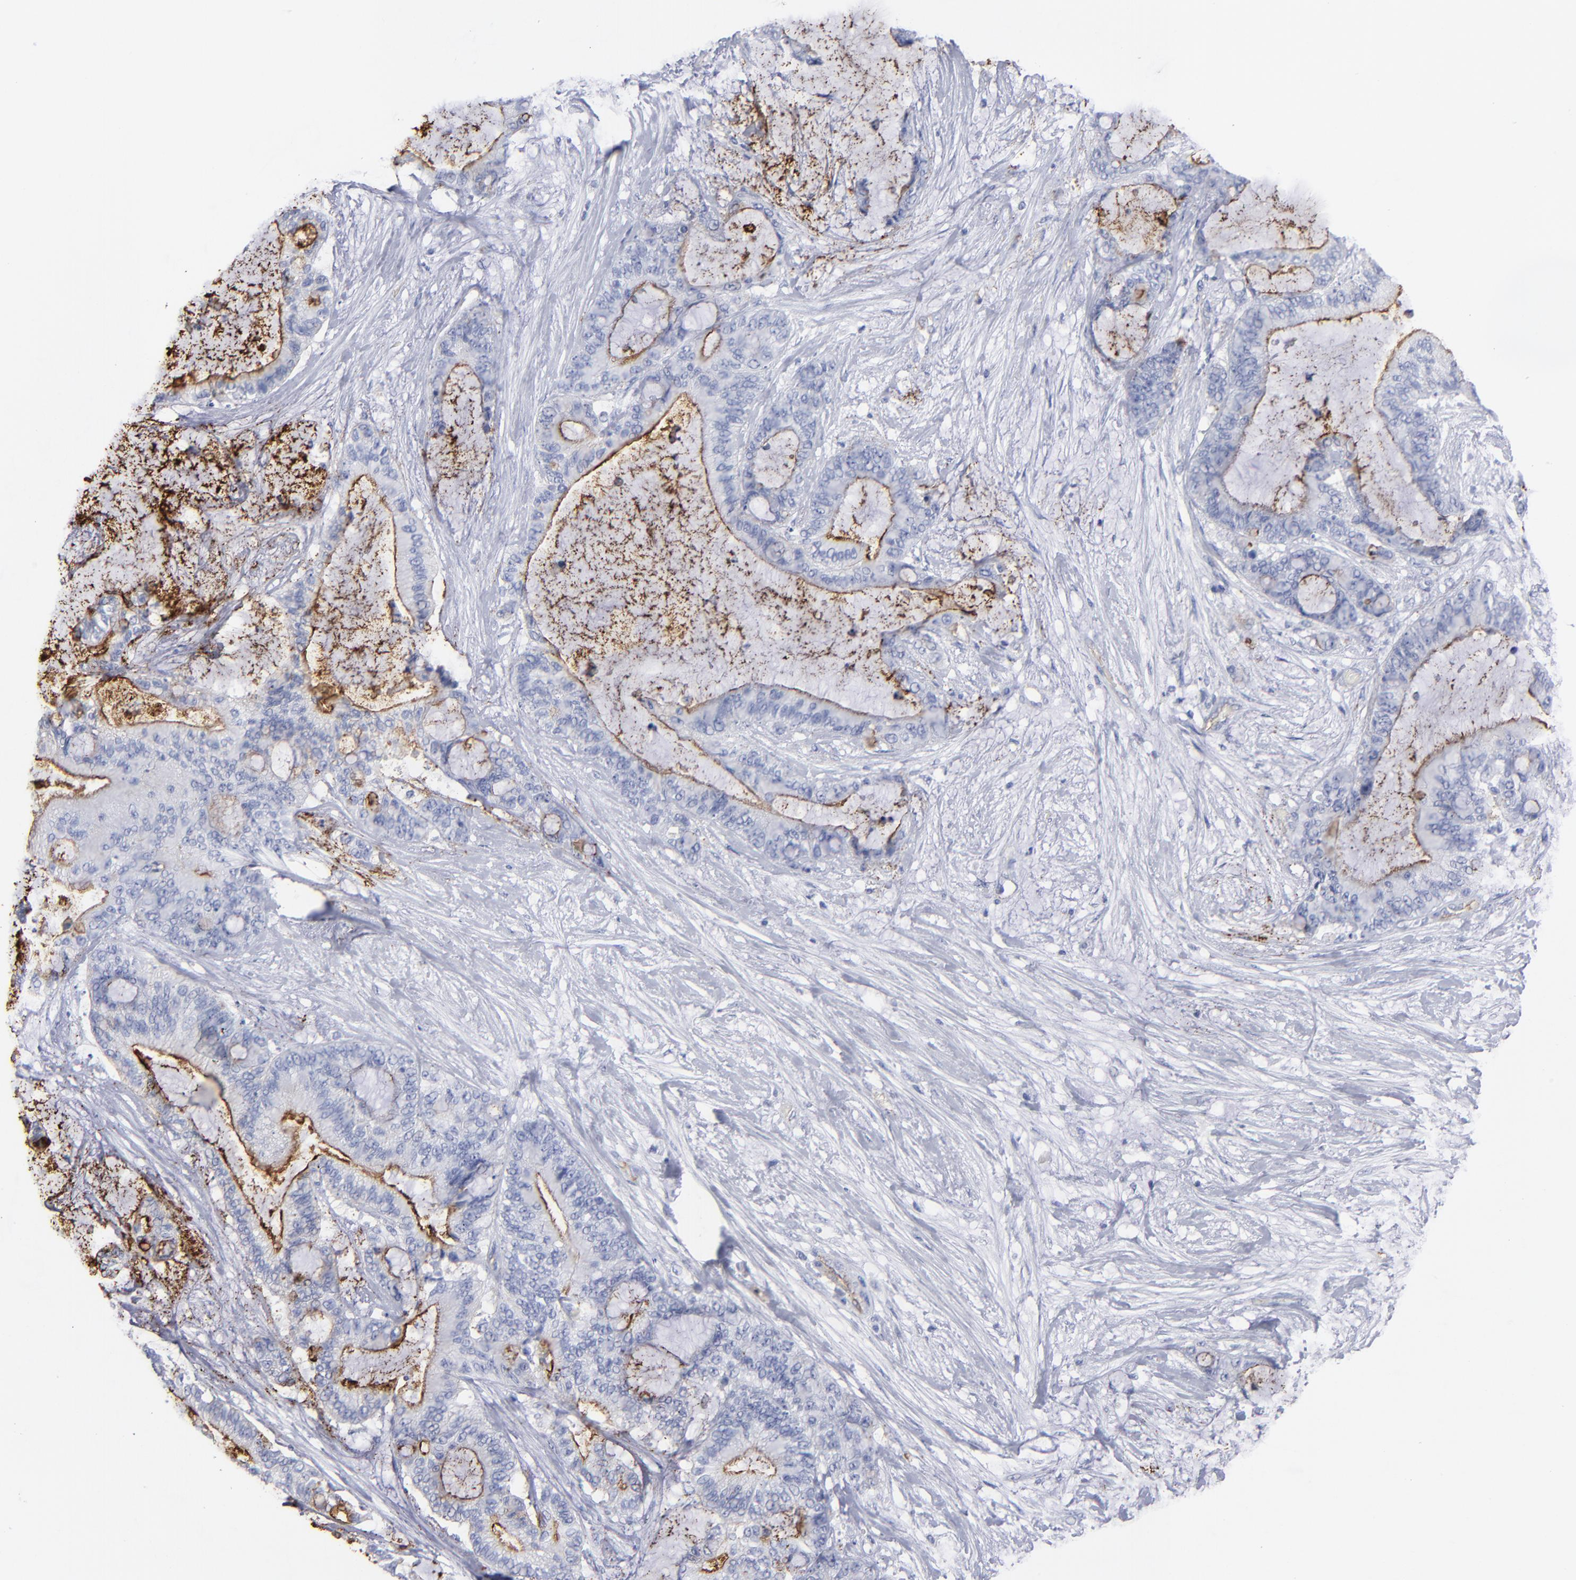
{"staining": {"intensity": "weak", "quantity": "<25%", "location": "cytoplasmic/membranous"}, "tissue": "liver cancer", "cell_type": "Tumor cells", "image_type": "cancer", "snomed": [{"axis": "morphology", "description": "Cholangiocarcinoma"}, {"axis": "topography", "description": "Liver"}], "caption": "An image of human cholangiocarcinoma (liver) is negative for staining in tumor cells. Brightfield microscopy of immunohistochemistry stained with DAB (3,3'-diaminobenzidine) (brown) and hematoxylin (blue), captured at high magnification.", "gene": "TM4SF1", "patient": {"sex": "female", "age": 73}}